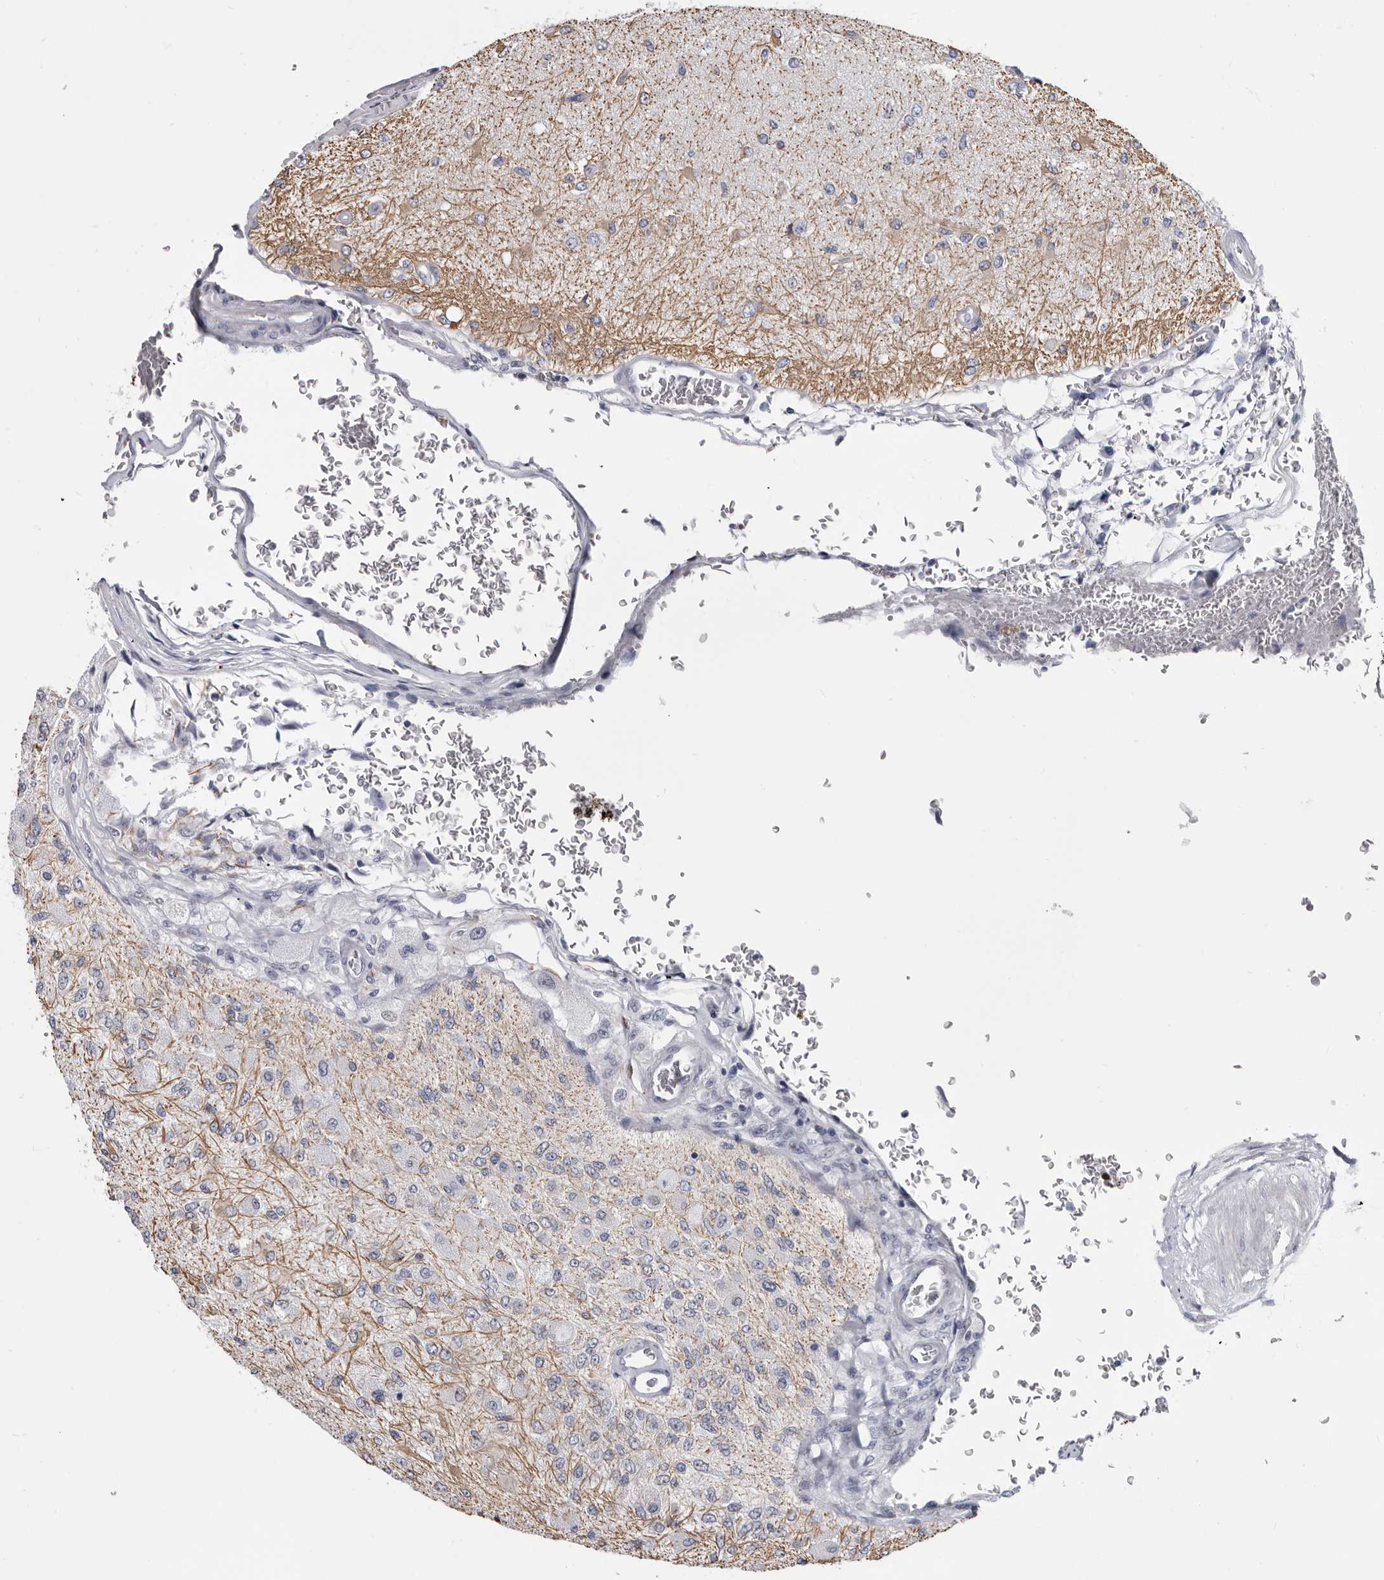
{"staining": {"intensity": "negative", "quantity": "none", "location": "none"}, "tissue": "glioma", "cell_type": "Tumor cells", "image_type": "cancer", "snomed": [{"axis": "morphology", "description": "Normal tissue, NOS"}, {"axis": "morphology", "description": "Glioma, malignant, High grade"}, {"axis": "topography", "description": "Cerebral cortex"}], "caption": "Immunohistochemical staining of human malignant glioma (high-grade) displays no significant expression in tumor cells.", "gene": "WRAP73", "patient": {"sex": "male", "age": 77}}